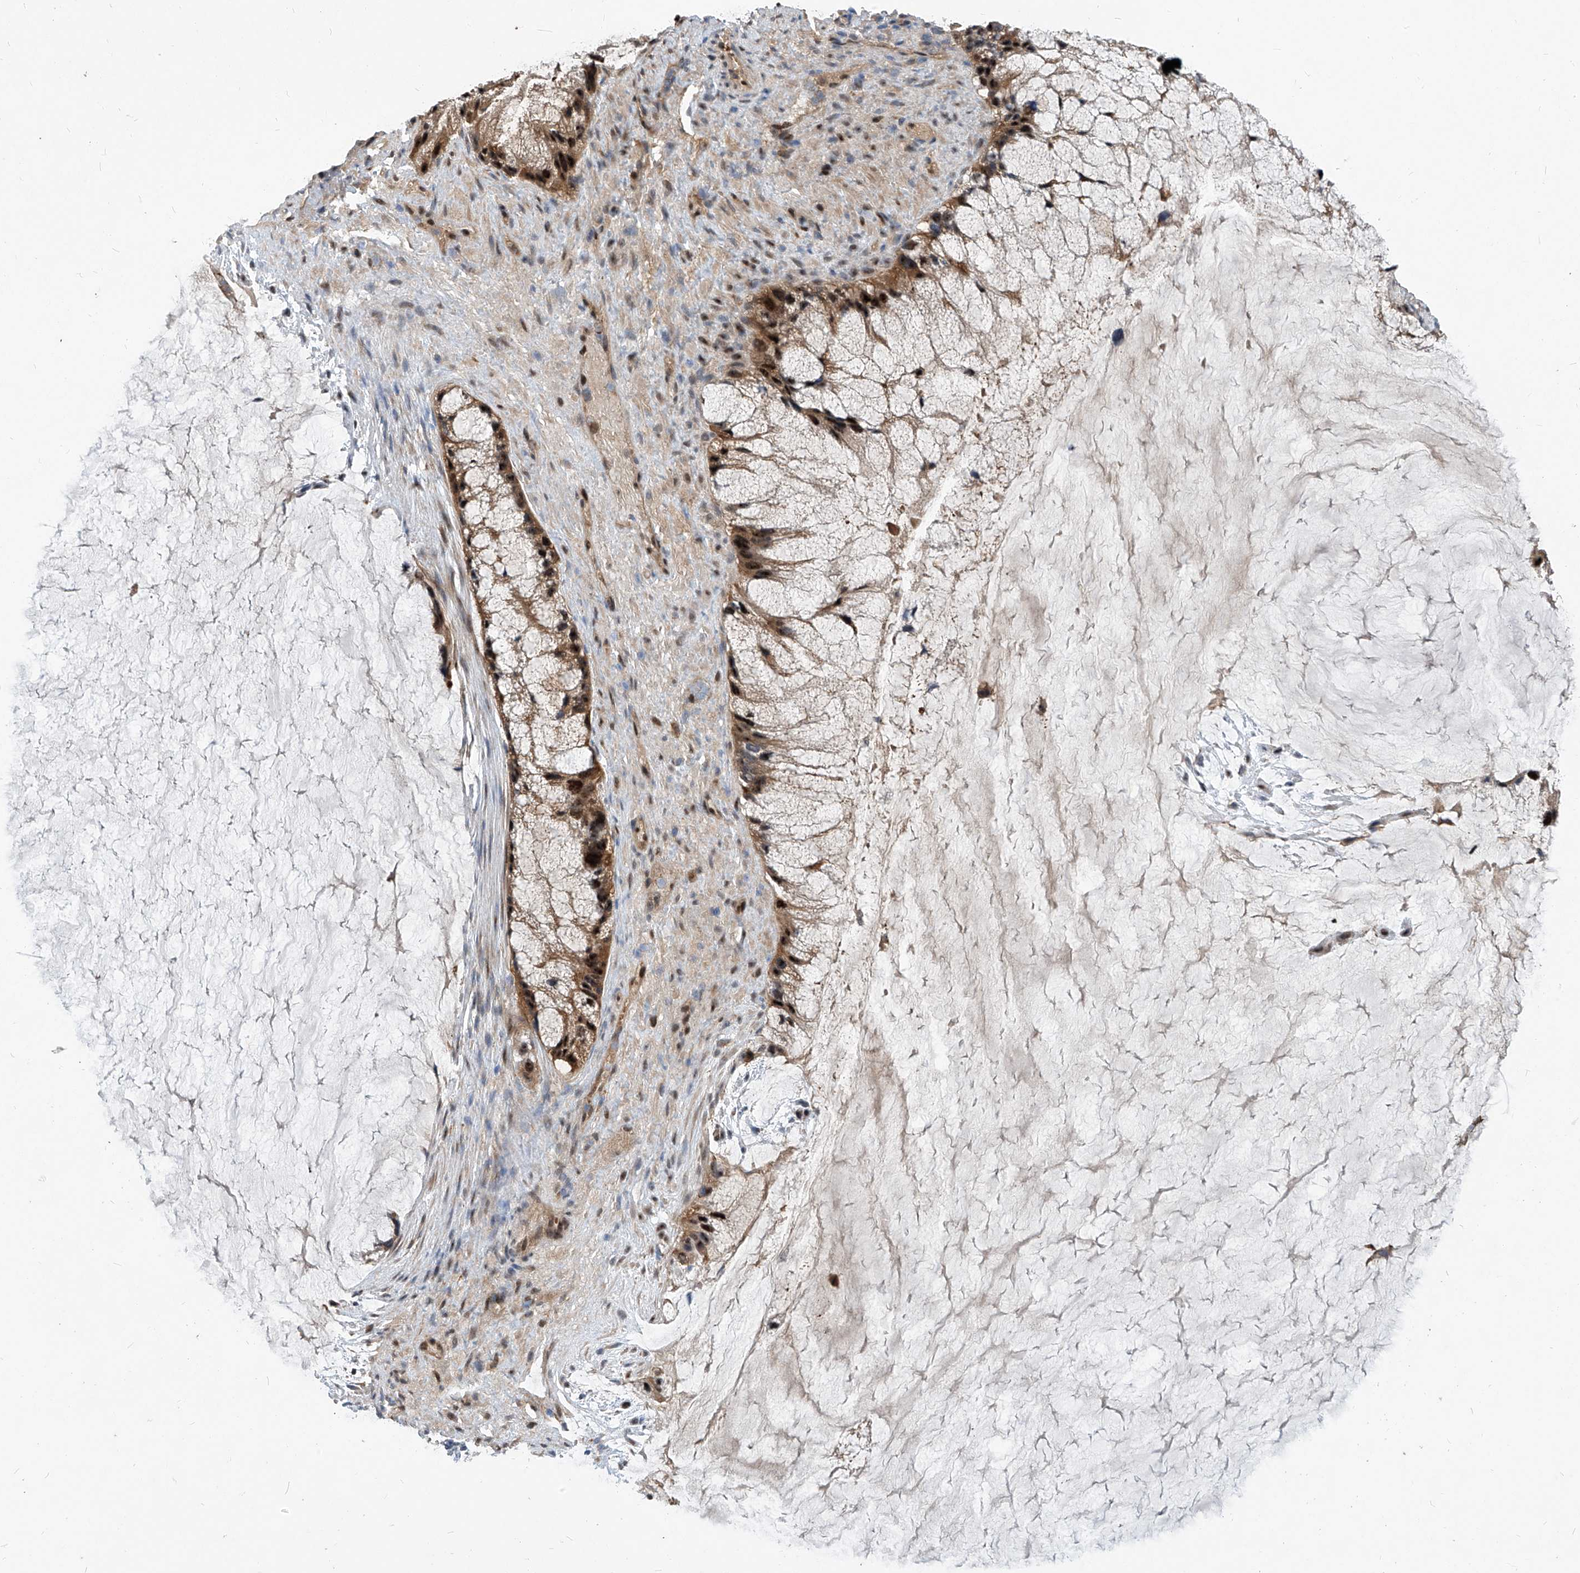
{"staining": {"intensity": "strong", "quantity": "25%-75%", "location": "cytoplasmic/membranous,nuclear"}, "tissue": "ovarian cancer", "cell_type": "Tumor cells", "image_type": "cancer", "snomed": [{"axis": "morphology", "description": "Cystadenocarcinoma, mucinous, NOS"}, {"axis": "topography", "description": "Ovary"}], "caption": "Immunohistochemical staining of ovarian cancer shows strong cytoplasmic/membranous and nuclear protein positivity in about 25%-75% of tumor cells. Immunohistochemistry stains the protein of interest in brown and the nuclei are stained blue.", "gene": "PSMB1", "patient": {"sex": "female", "age": 37}}